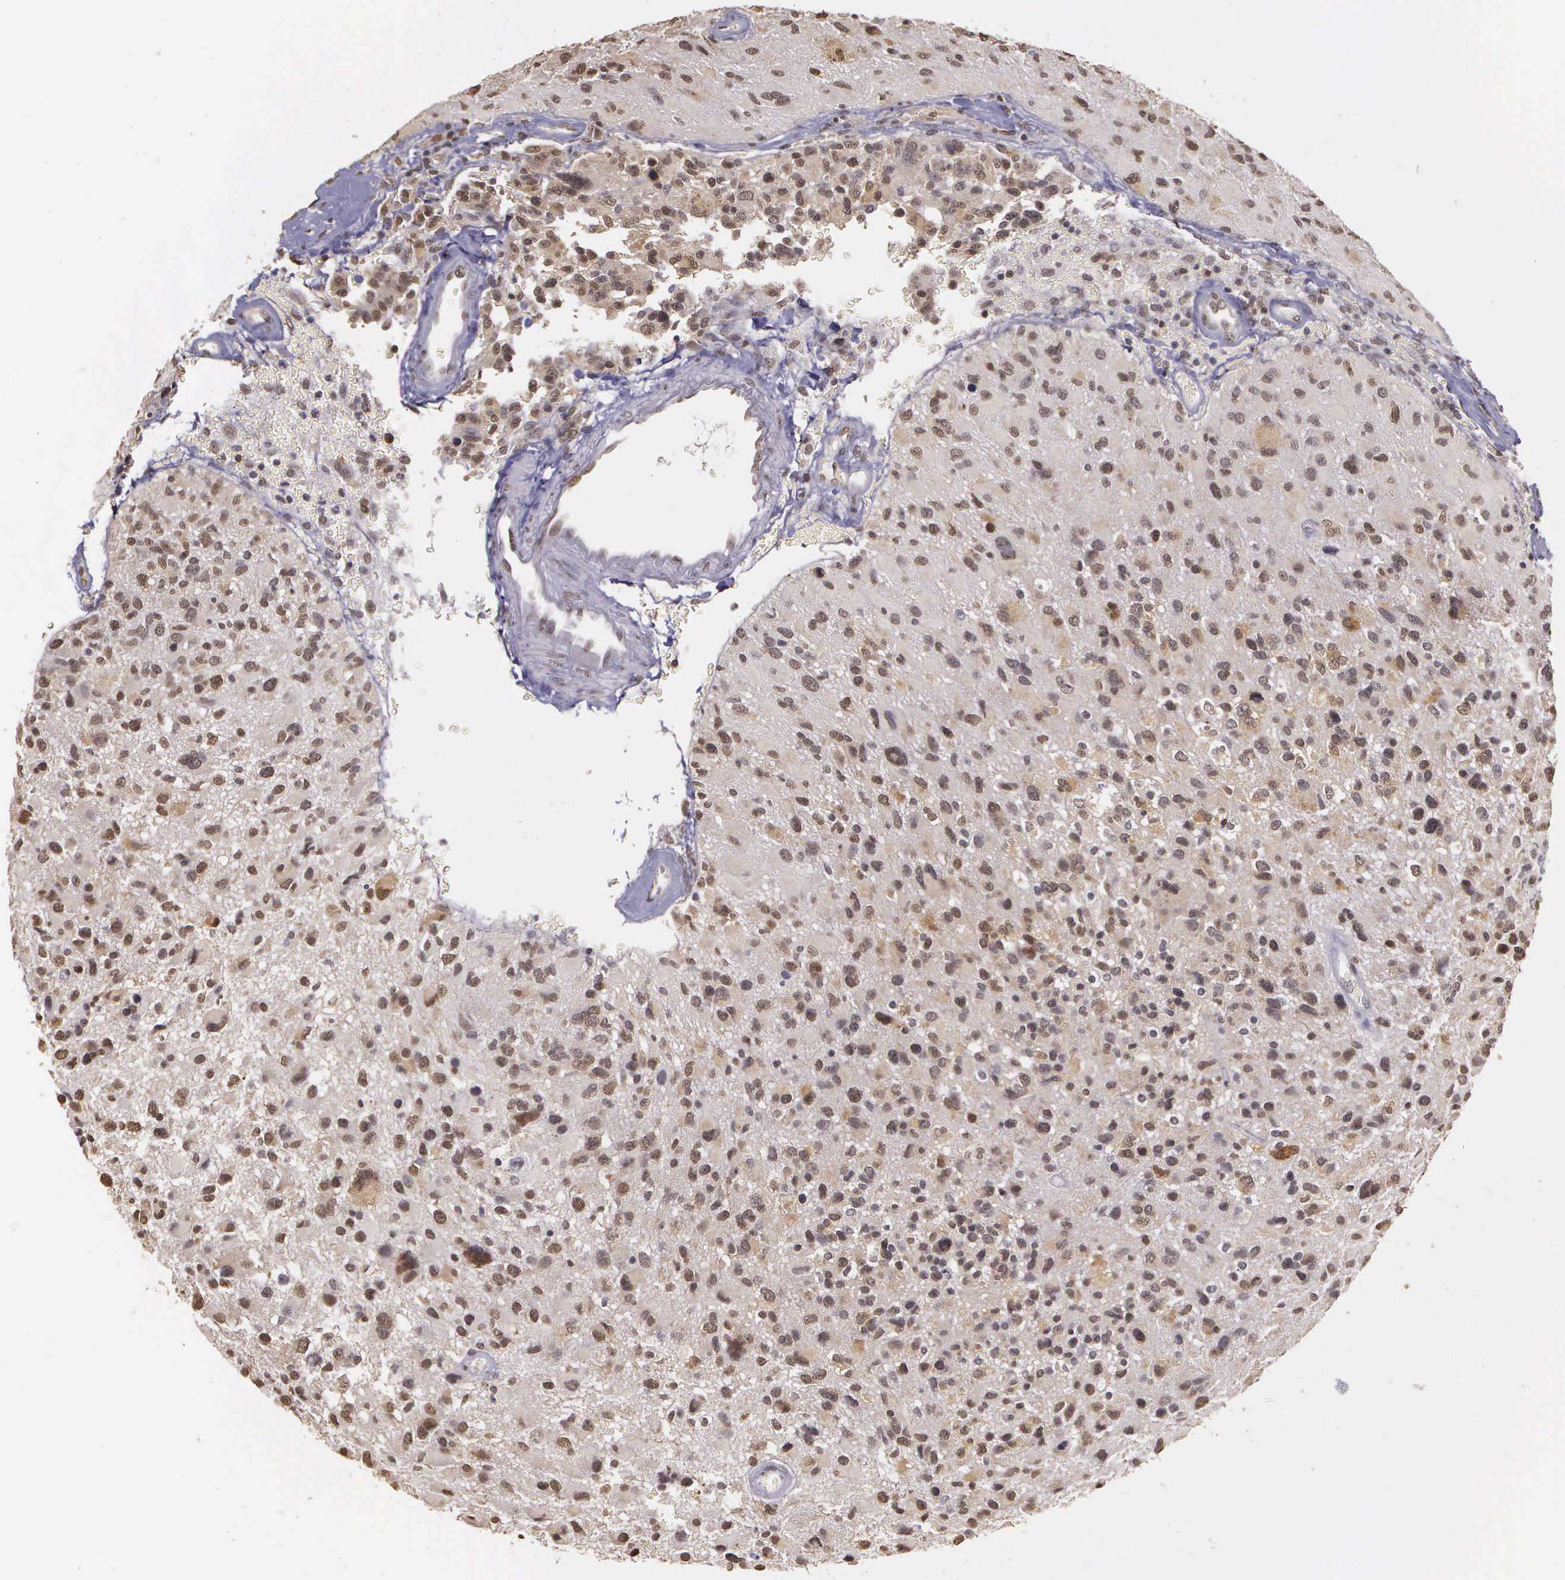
{"staining": {"intensity": "weak", "quantity": ">75%", "location": "nuclear"}, "tissue": "glioma", "cell_type": "Tumor cells", "image_type": "cancer", "snomed": [{"axis": "morphology", "description": "Glioma, malignant, High grade"}, {"axis": "topography", "description": "Brain"}], "caption": "Immunohistochemistry (IHC) histopathology image of glioma stained for a protein (brown), which displays low levels of weak nuclear staining in approximately >75% of tumor cells.", "gene": "ARMCX5", "patient": {"sex": "male", "age": 69}}